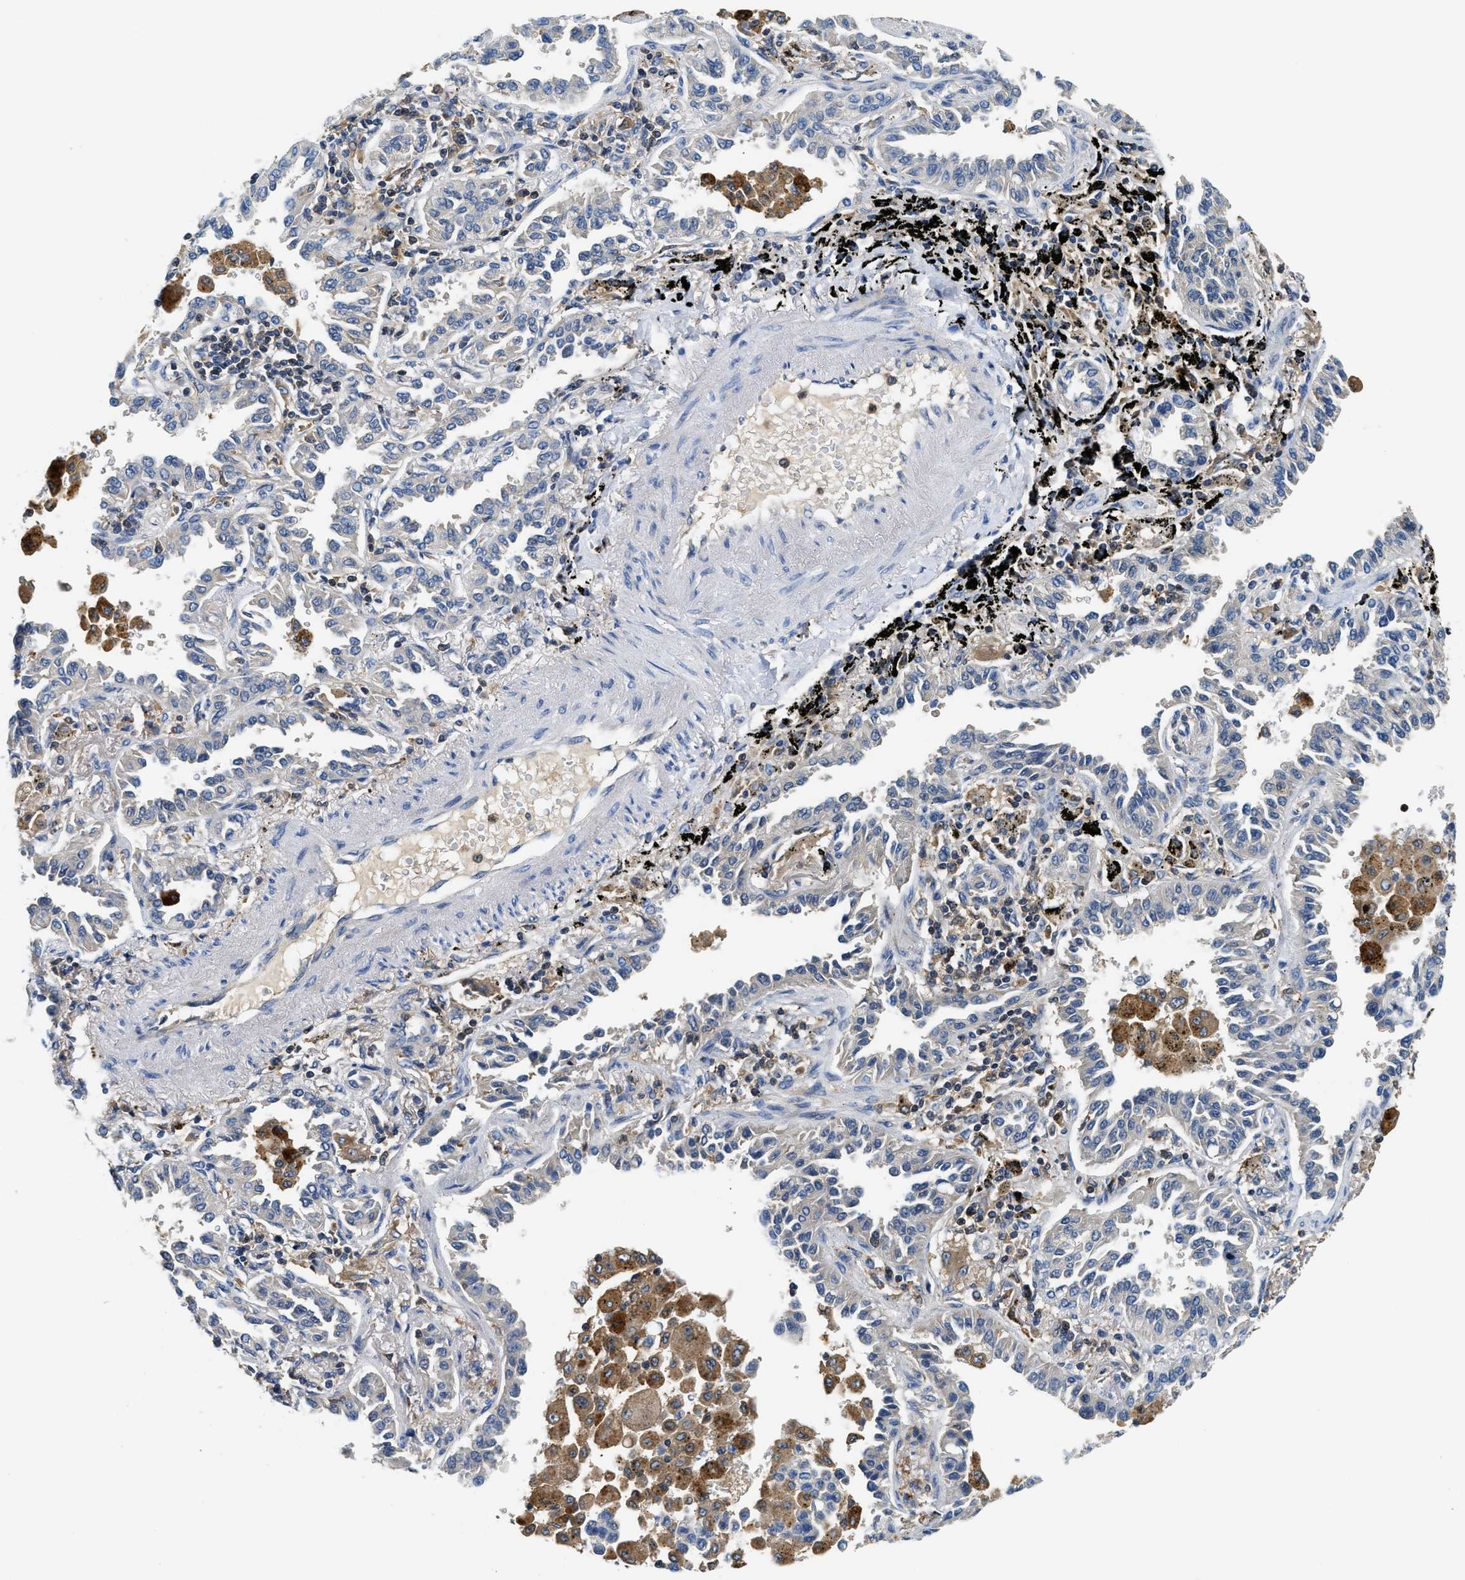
{"staining": {"intensity": "negative", "quantity": "none", "location": "none"}, "tissue": "lung cancer", "cell_type": "Tumor cells", "image_type": "cancer", "snomed": [{"axis": "morphology", "description": "Normal tissue, NOS"}, {"axis": "morphology", "description": "Adenocarcinoma, NOS"}, {"axis": "topography", "description": "Lung"}], "caption": "Immunohistochemistry (IHC) of lung adenocarcinoma exhibits no staining in tumor cells.", "gene": "OSTF1", "patient": {"sex": "male", "age": 59}}